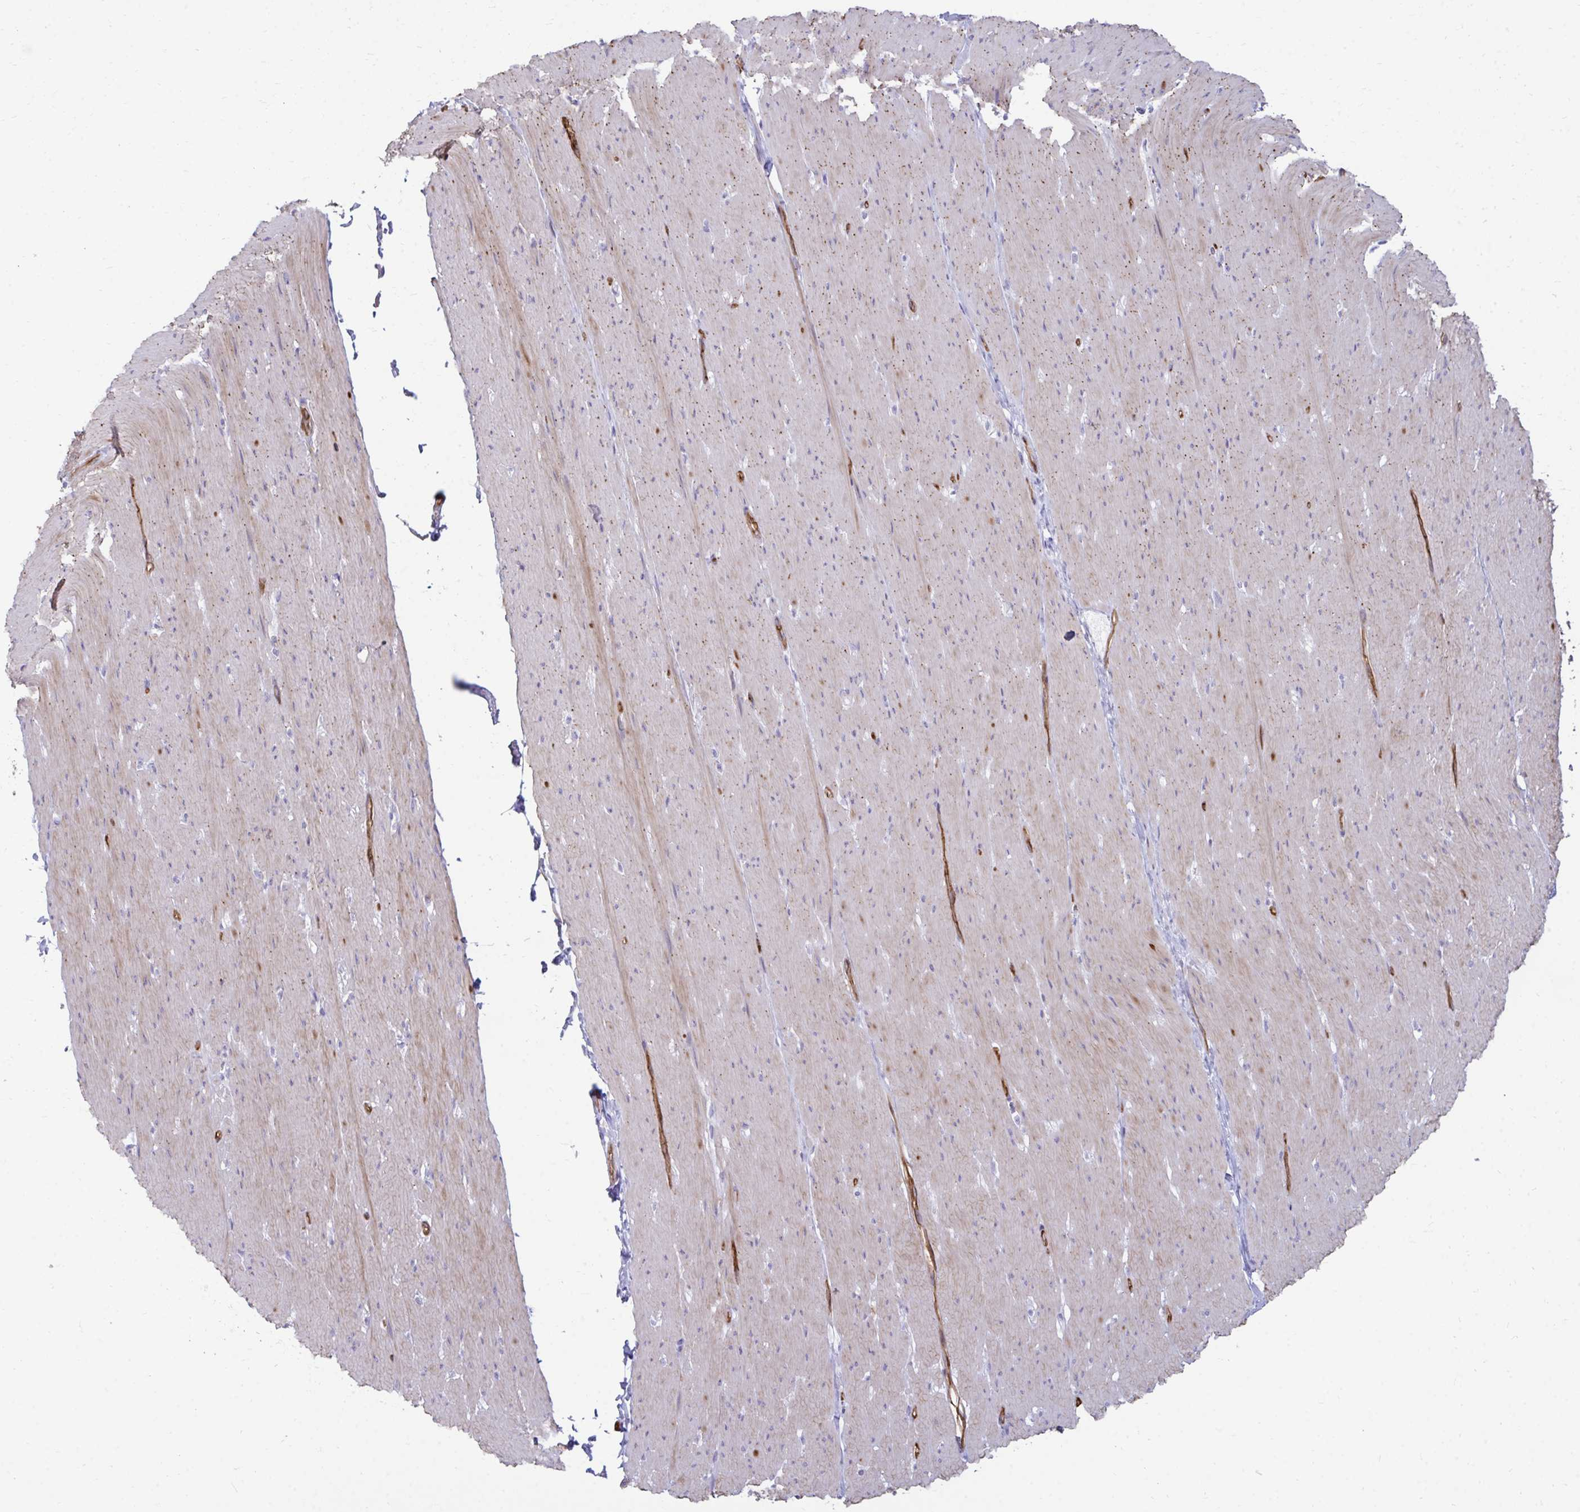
{"staining": {"intensity": "weak", "quantity": "25%-75%", "location": "cytoplasmic/membranous"}, "tissue": "smooth muscle", "cell_type": "Smooth muscle cells", "image_type": "normal", "snomed": [{"axis": "morphology", "description": "Normal tissue, NOS"}, {"axis": "topography", "description": "Smooth muscle"}, {"axis": "topography", "description": "Rectum"}], "caption": "Immunohistochemical staining of normal human smooth muscle exhibits low levels of weak cytoplasmic/membranous expression in about 25%-75% of smooth muscle cells.", "gene": "UBL3", "patient": {"sex": "male", "age": 53}}